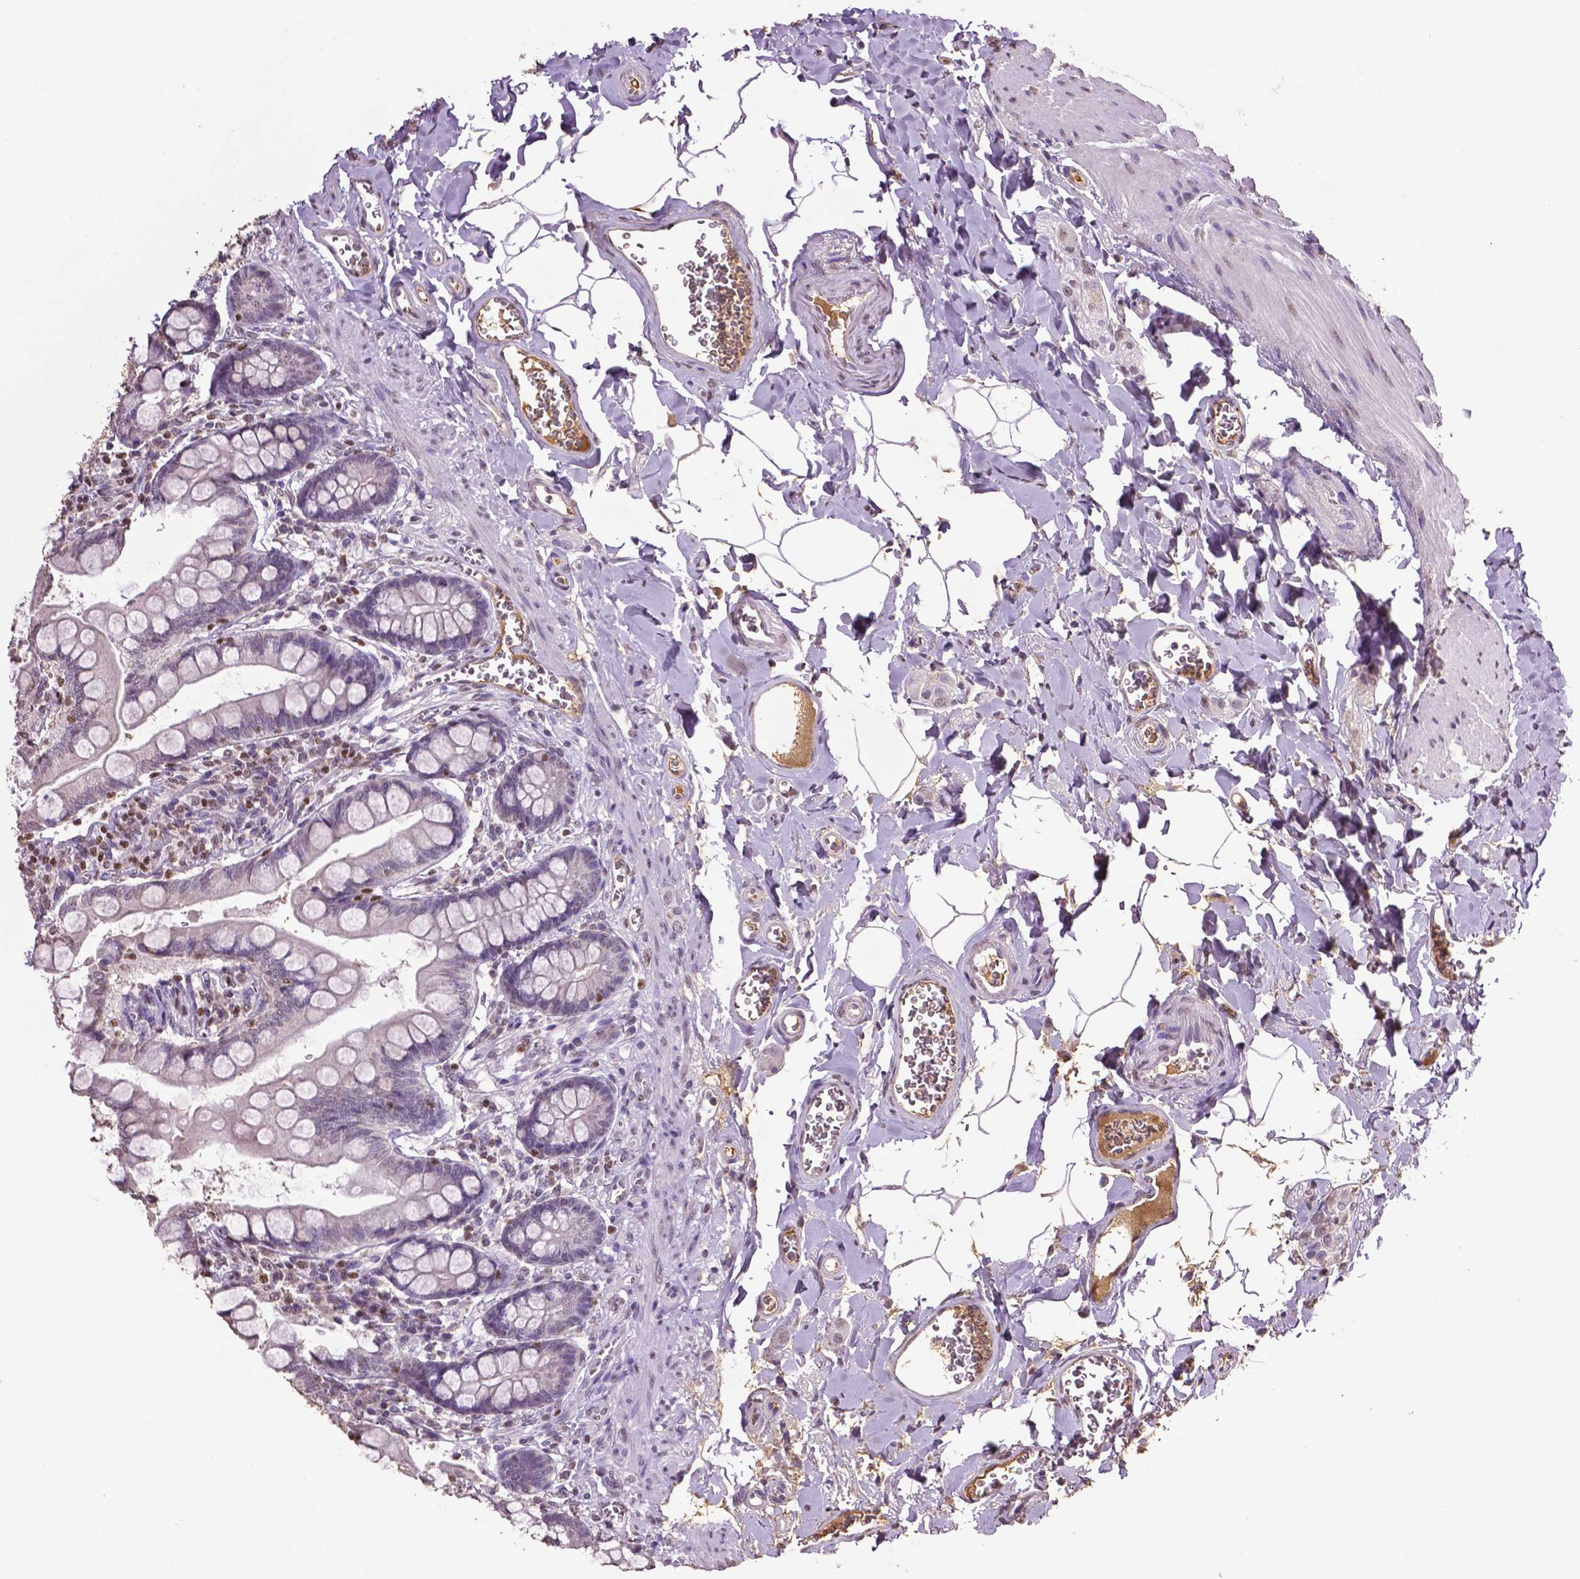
{"staining": {"intensity": "negative", "quantity": "none", "location": "none"}, "tissue": "small intestine", "cell_type": "Glandular cells", "image_type": "normal", "snomed": [{"axis": "morphology", "description": "Normal tissue, NOS"}, {"axis": "topography", "description": "Small intestine"}], "caption": "DAB immunohistochemical staining of unremarkable human small intestine shows no significant positivity in glandular cells. (Brightfield microscopy of DAB (3,3'-diaminobenzidine) immunohistochemistry (IHC) at high magnification).", "gene": "RUNX3", "patient": {"sex": "female", "age": 56}}